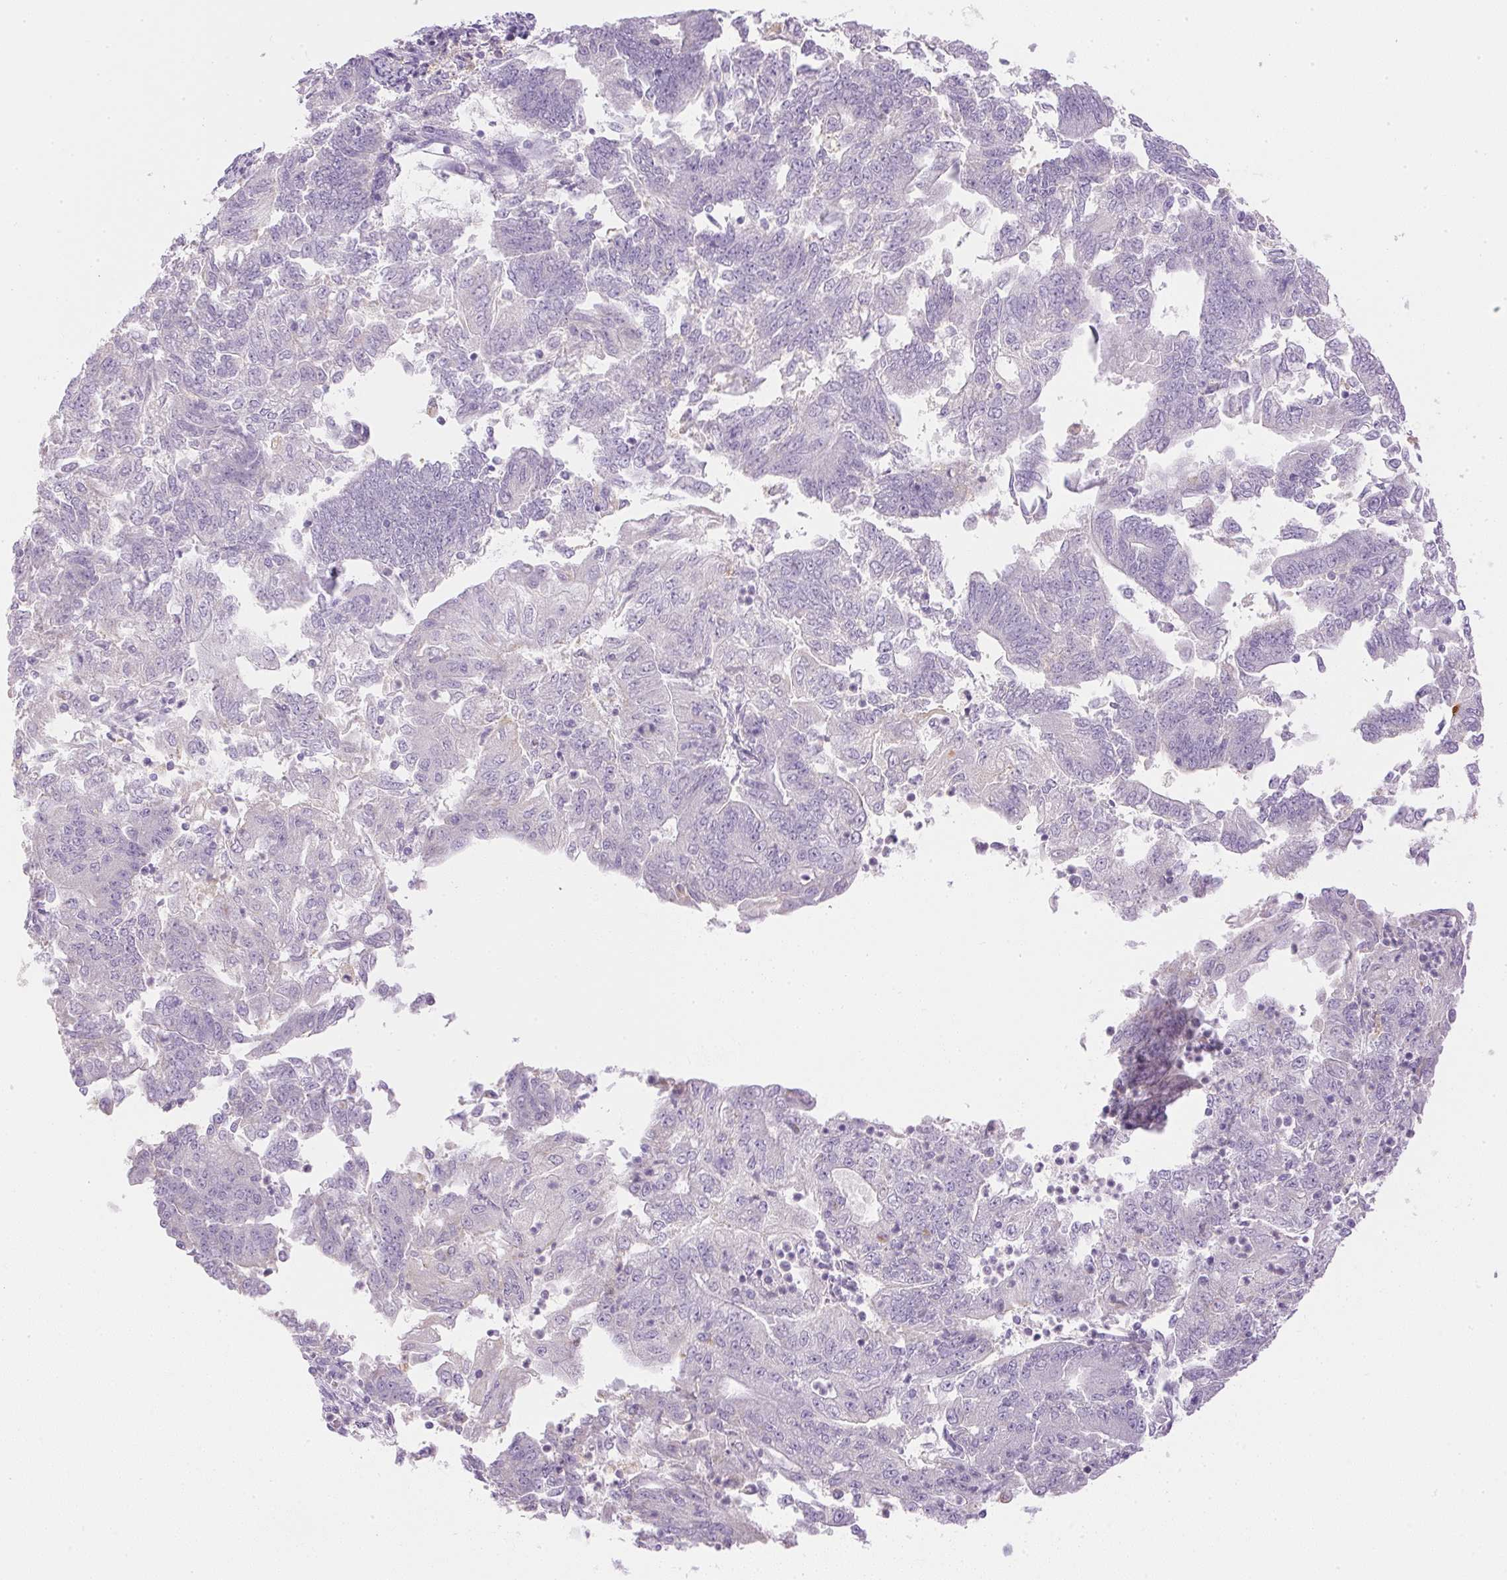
{"staining": {"intensity": "negative", "quantity": "none", "location": "none"}, "tissue": "endometrial cancer", "cell_type": "Tumor cells", "image_type": "cancer", "snomed": [{"axis": "morphology", "description": "Adenocarcinoma, NOS"}, {"axis": "topography", "description": "Endometrium"}], "caption": "High magnification brightfield microscopy of adenocarcinoma (endometrial) stained with DAB (3,3'-diaminobenzidine) (brown) and counterstained with hematoxylin (blue): tumor cells show no significant staining. The staining was performed using DAB to visualize the protein expression in brown, while the nuclei were stained in blue with hematoxylin (Magnification: 20x).", "gene": "ATP6V1G3", "patient": {"sex": "female", "age": 70}}